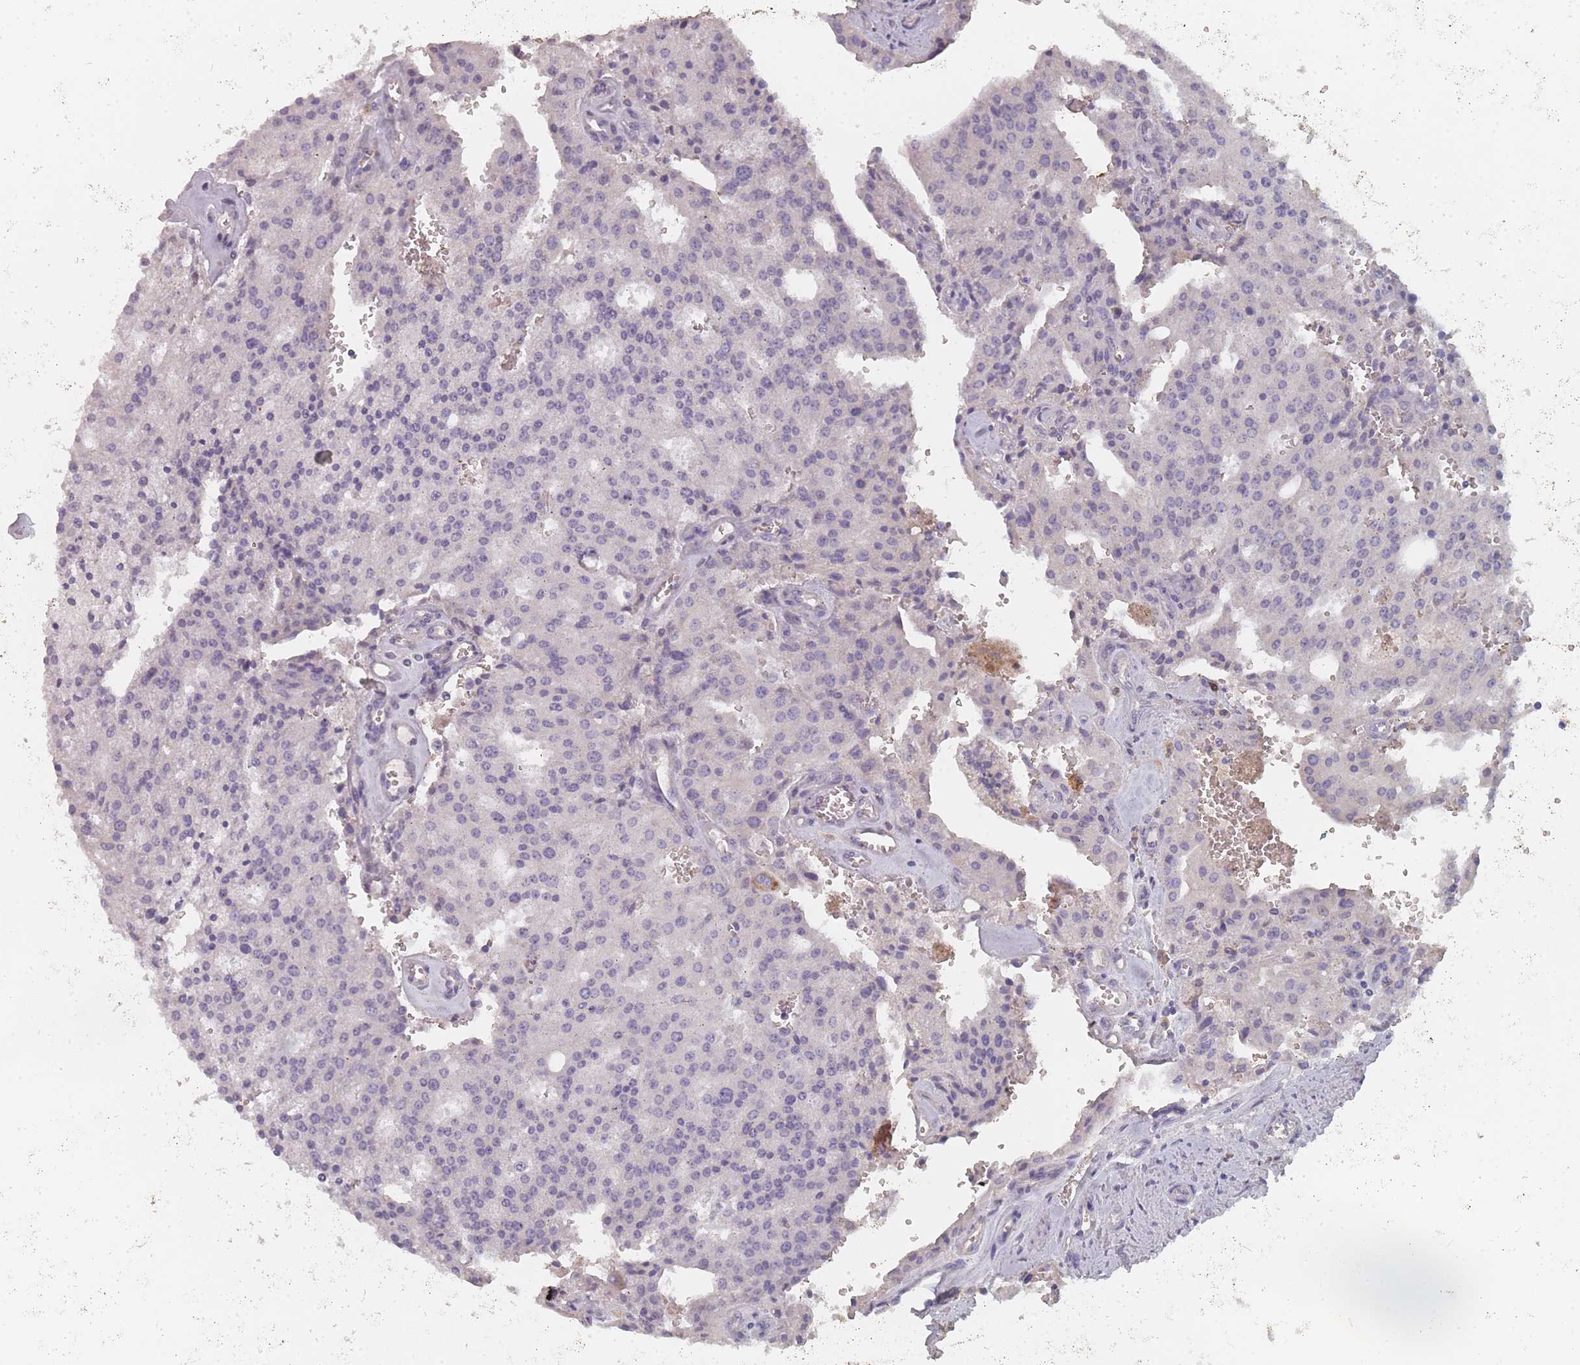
{"staining": {"intensity": "negative", "quantity": "none", "location": "none"}, "tissue": "prostate cancer", "cell_type": "Tumor cells", "image_type": "cancer", "snomed": [{"axis": "morphology", "description": "Adenocarcinoma, High grade"}, {"axis": "topography", "description": "Prostate"}], "caption": "High power microscopy photomicrograph of an IHC image of adenocarcinoma (high-grade) (prostate), revealing no significant staining in tumor cells. Brightfield microscopy of IHC stained with DAB (3,3'-diaminobenzidine) (brown) and hematoxylin (blue), captured at high magnification.", "gene": "SLC35E4", "patient": {"sex": "male", "age": 68}}